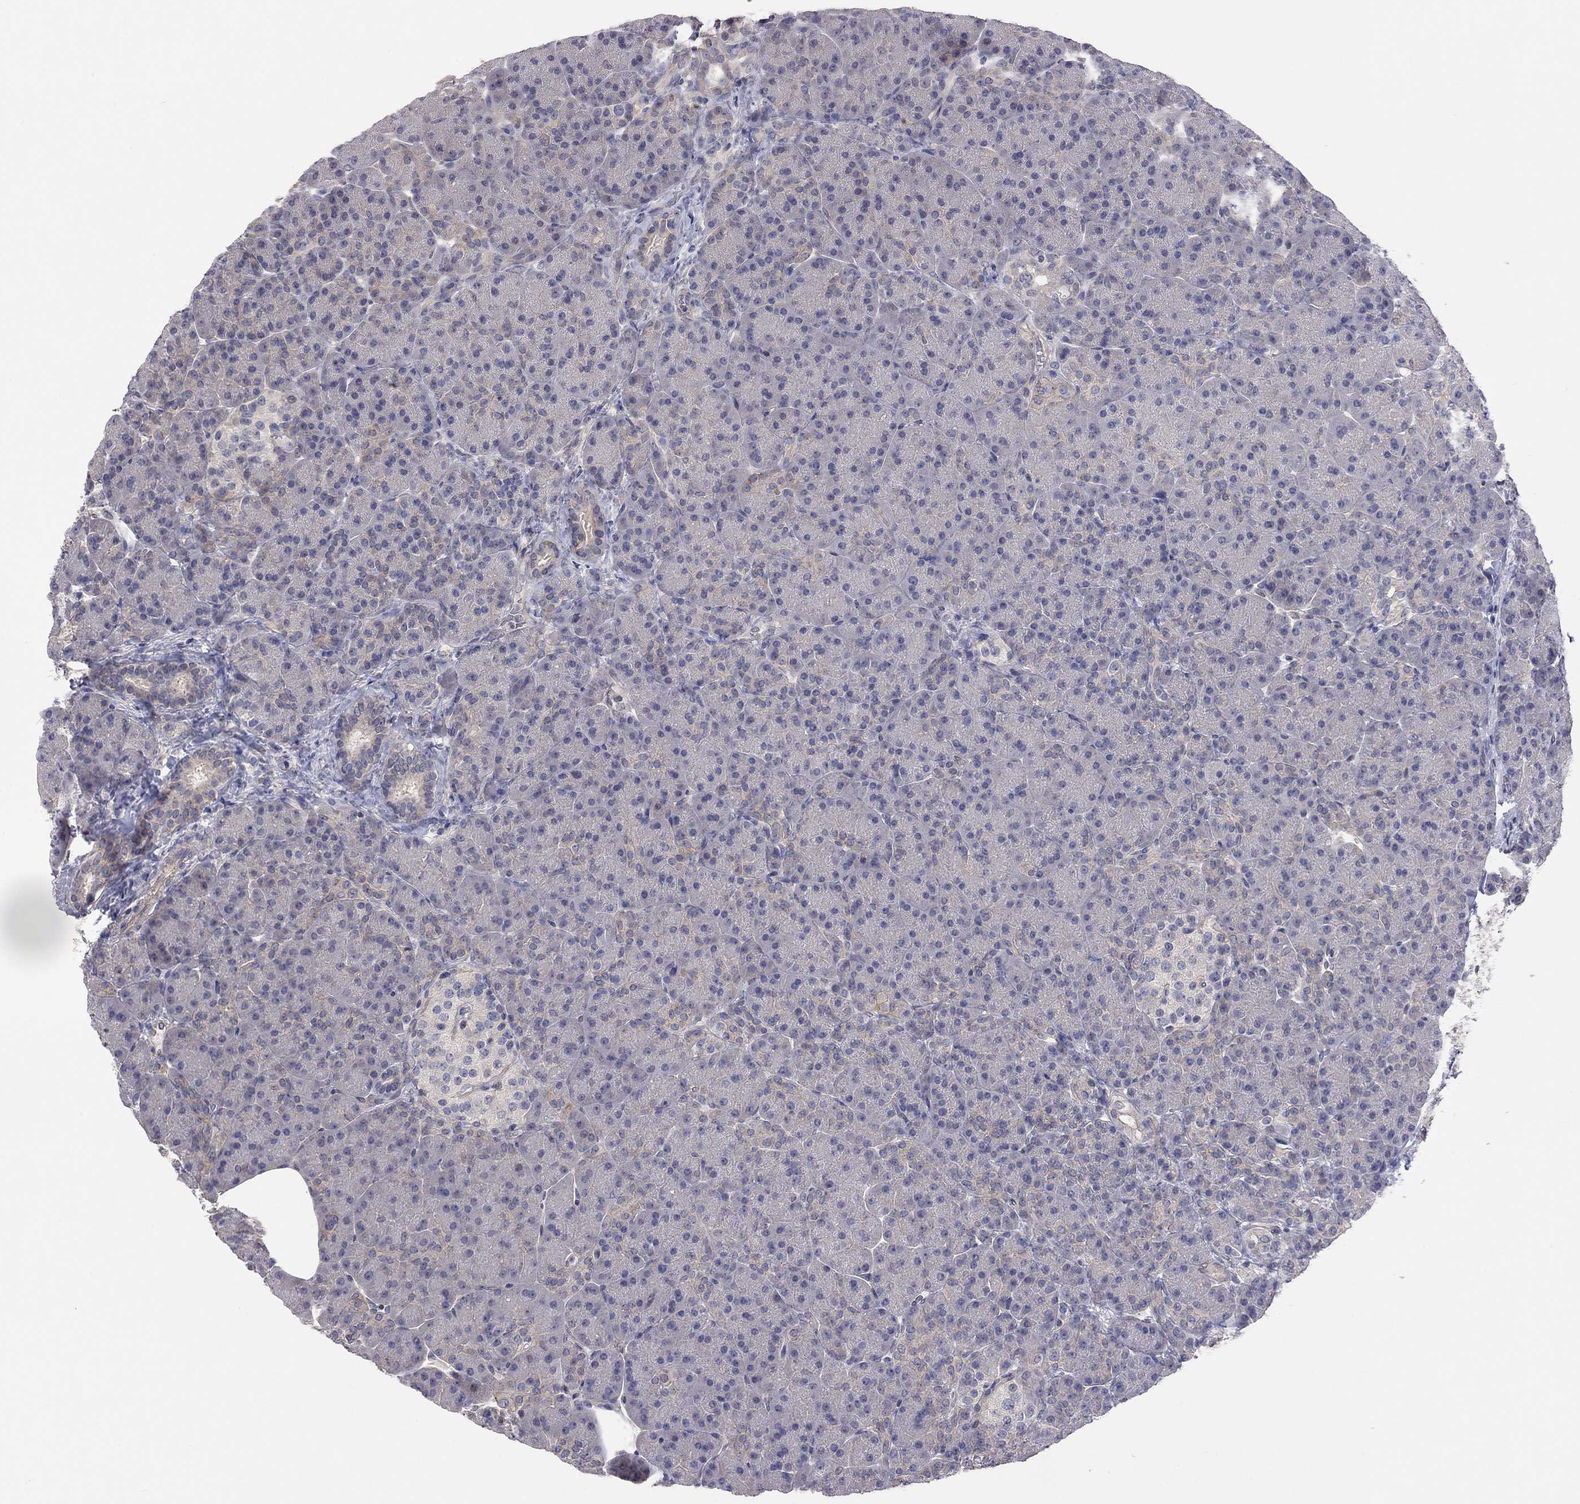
{"staining": {"intensity": "negative", "quantity": "none", "location": "none"}, "tissue": "pancreas", "cell_type": "Exocrine glandular cells", "image_type": "normal", "snomed": [{"axis": "morphology", "description": "Normal tissue, NOS"}, {"axis": "topography", "description": "Pancreas"}], "caption": "IHC of benign pancreas shows no expression in exocrine glandular cells. (DAB IHC visualized using brightfield microscopy, high magnification).", "gene": "KCNB1", "patient": {"sex": "female", "age": 63}}